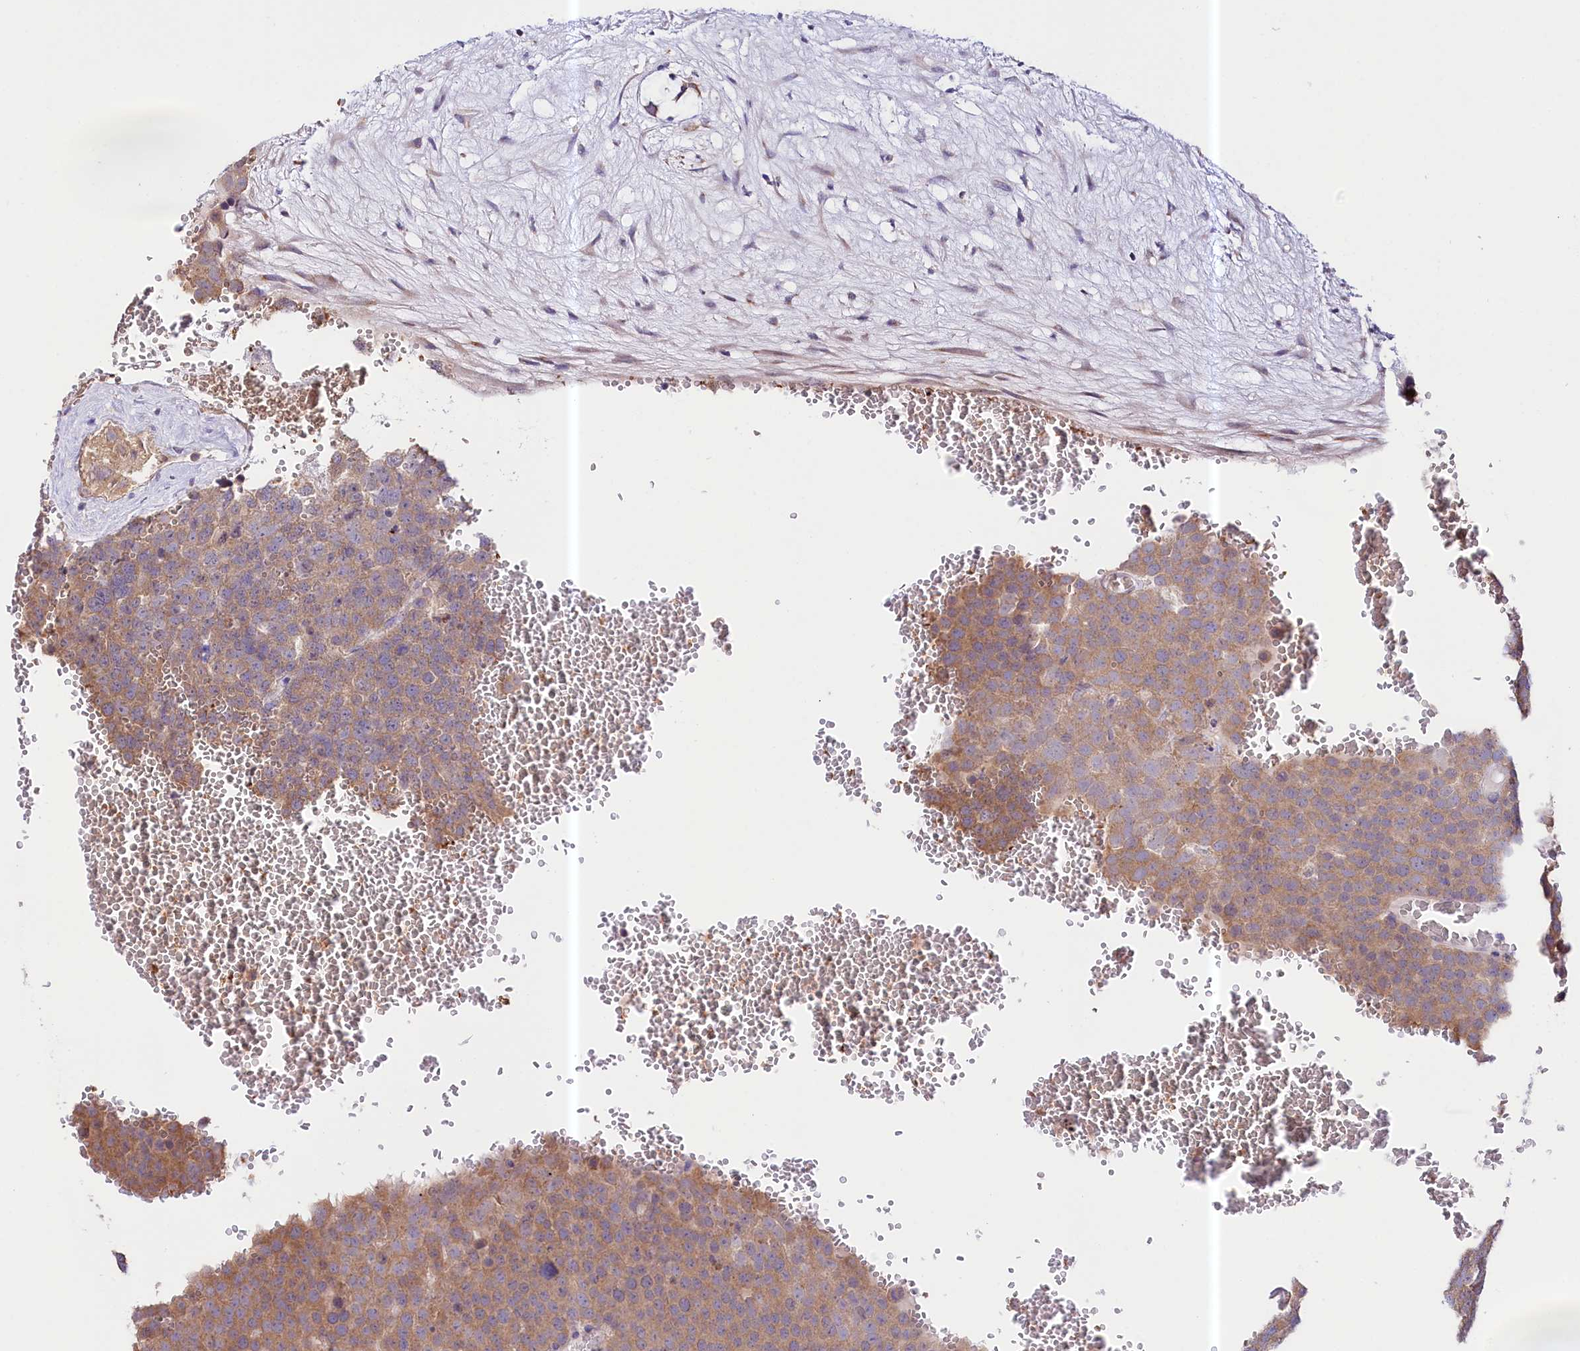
{"staining": {"intensity": "moderate", "quantity": ">75%", "location": "cytoplasmic/membranous"}, "tissue": "testis cancer", "cell_type": "Tumor cells", "image_type": "cancer", "snomed": [{"axis": "morphology", "description": "Seminoma, NOS"}, {"axis": "topography", "description": "Testis"}], "caption": "The image demonstrates immunohistochemical staining of testis seminoma. There is moderate cytoplasmic/membranous expression is appreciated in about >75% of tumor cells.", "gene": "CEP295", "patient": {"sex": "male", "age": 71}}